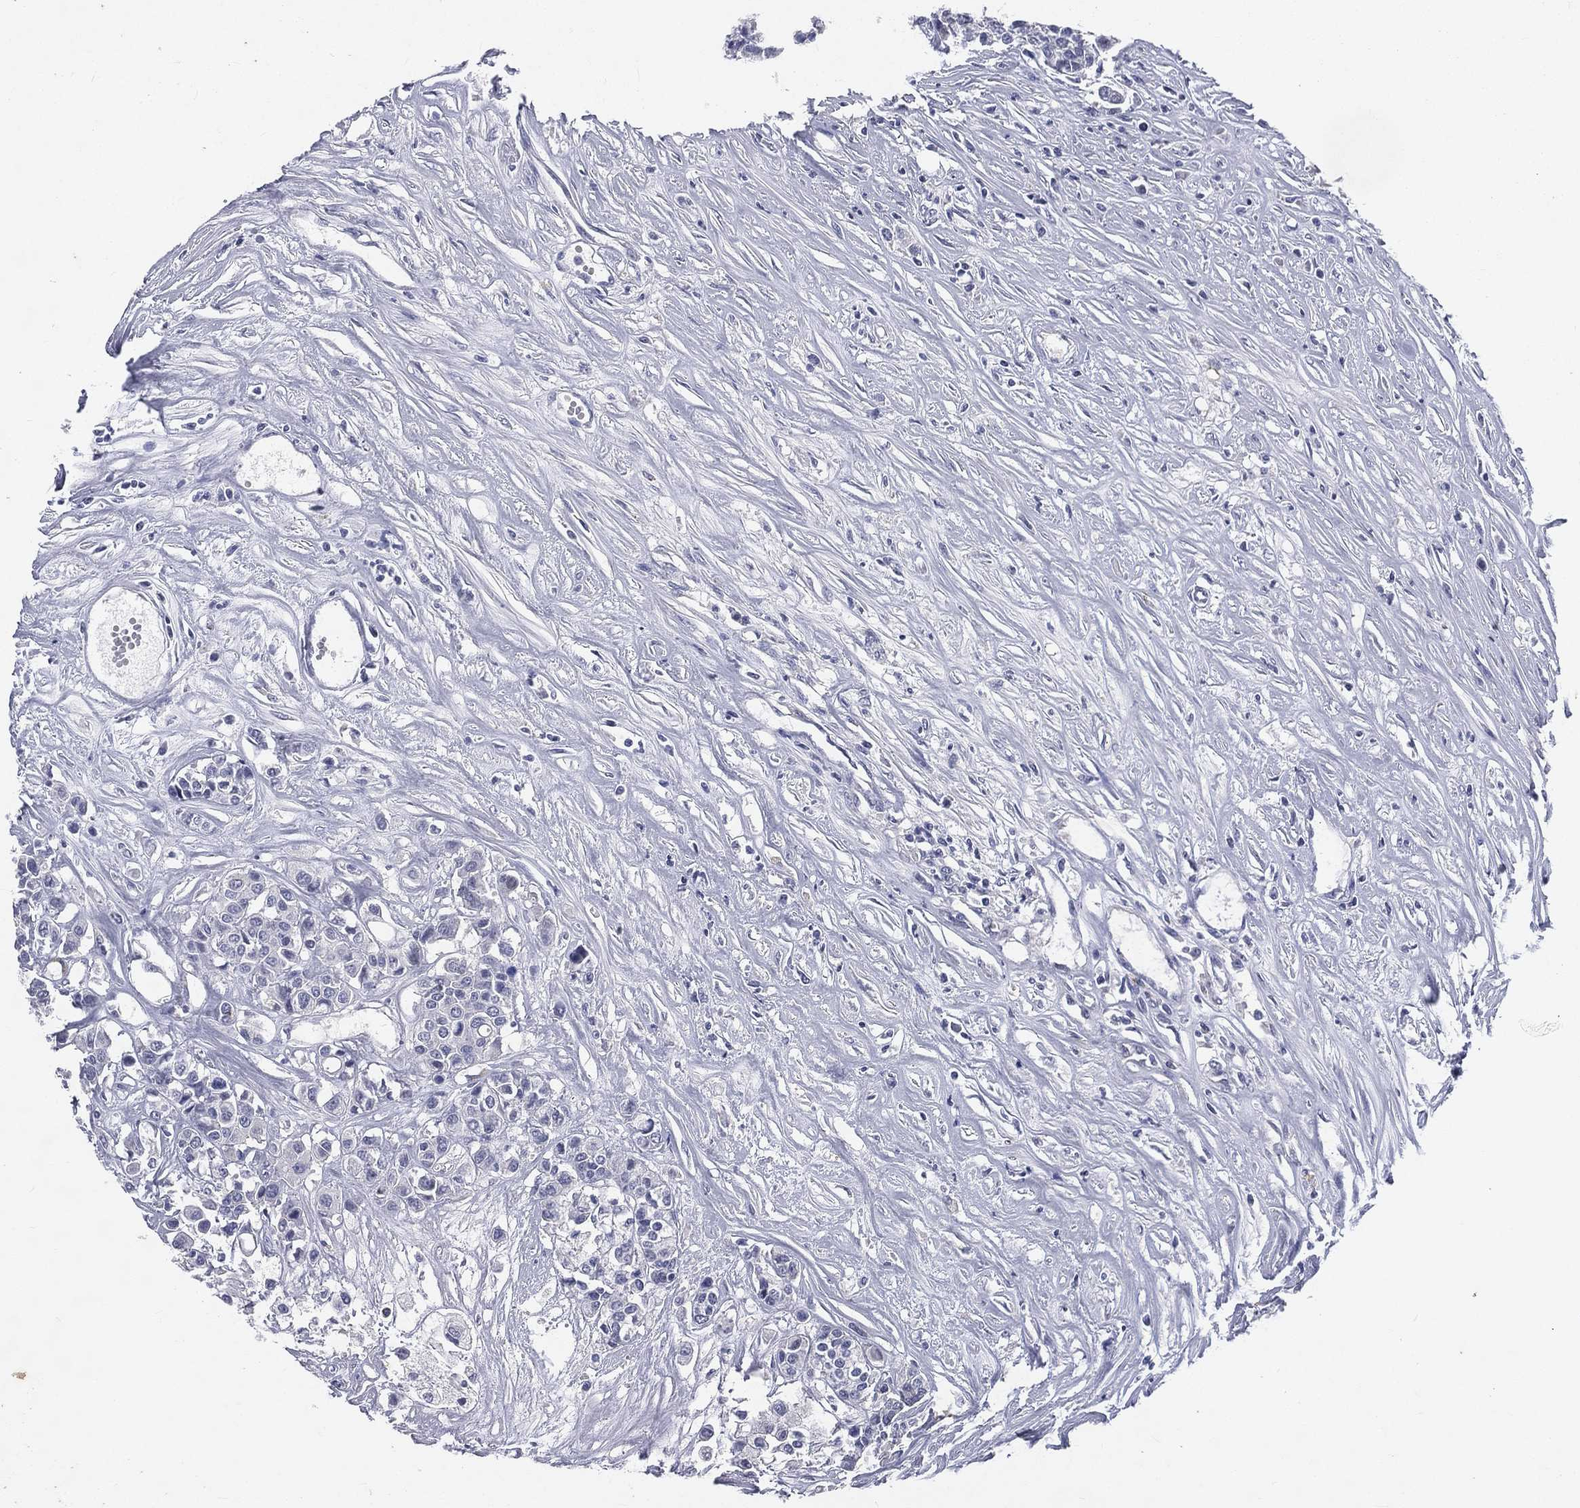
{"staining": {"intensity": "negative", "quantity": "none", "location": "none"}, "tissue": "carcinoid", "cell_type": "Tumor cells", "image_type": "cancer", "snomed": [{"axis": "morphology", "description": "Carcinoid, malignant, NOS"}, {"axis": "topography", "description": "Colon"}], "caption": "IHC of carcinoid exhibits no staining in tumor cells. The staining was performed using DAB (3,3'-diaminobenzidine) to visualize the protein expression in brown, while the nuclei were stained in blue with hematoxylin (Magnification: 20x).", "gene": "IFT27", "patient": {"sex": "male", "age": 81}}